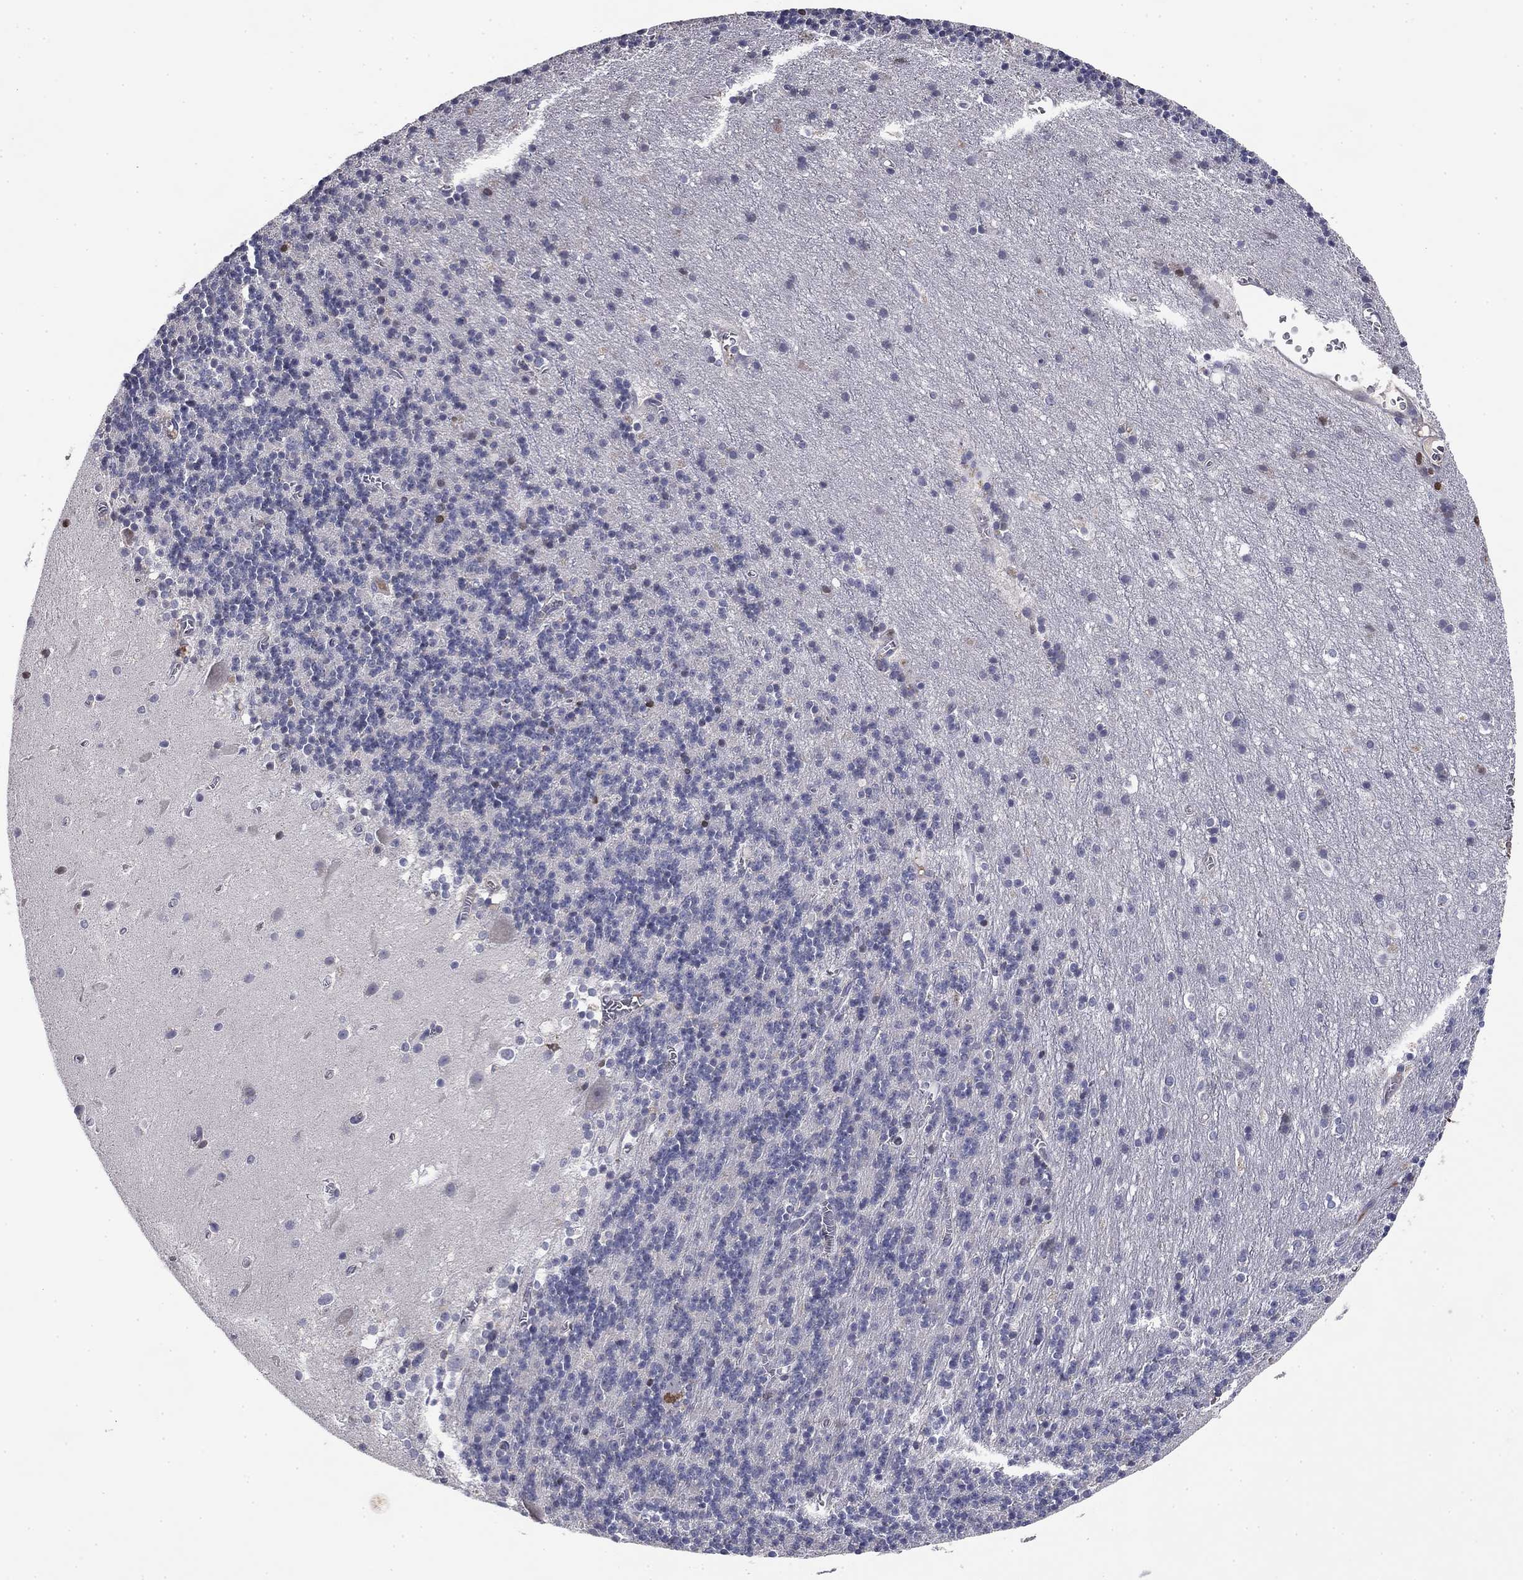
{"staining": {"intensity": "negative", "quantity": "none", "location": "none"}, "tissue": "cerebellum", "cell_type": "Cells in granular layer", "image_type": "normal", "snomed": [{"axis": "morphology", "description": "Normal tissue, NOS"}, {"axis": "topography", "description": "Cerebellum"}], "caption": "High power microscopy image of an IHC photomicrograph of benign cerebellum, revealing no significant positivity in cells in granular layer.", "gene": "COL2A1", "patient": {"sex": "male", "age": 70}}